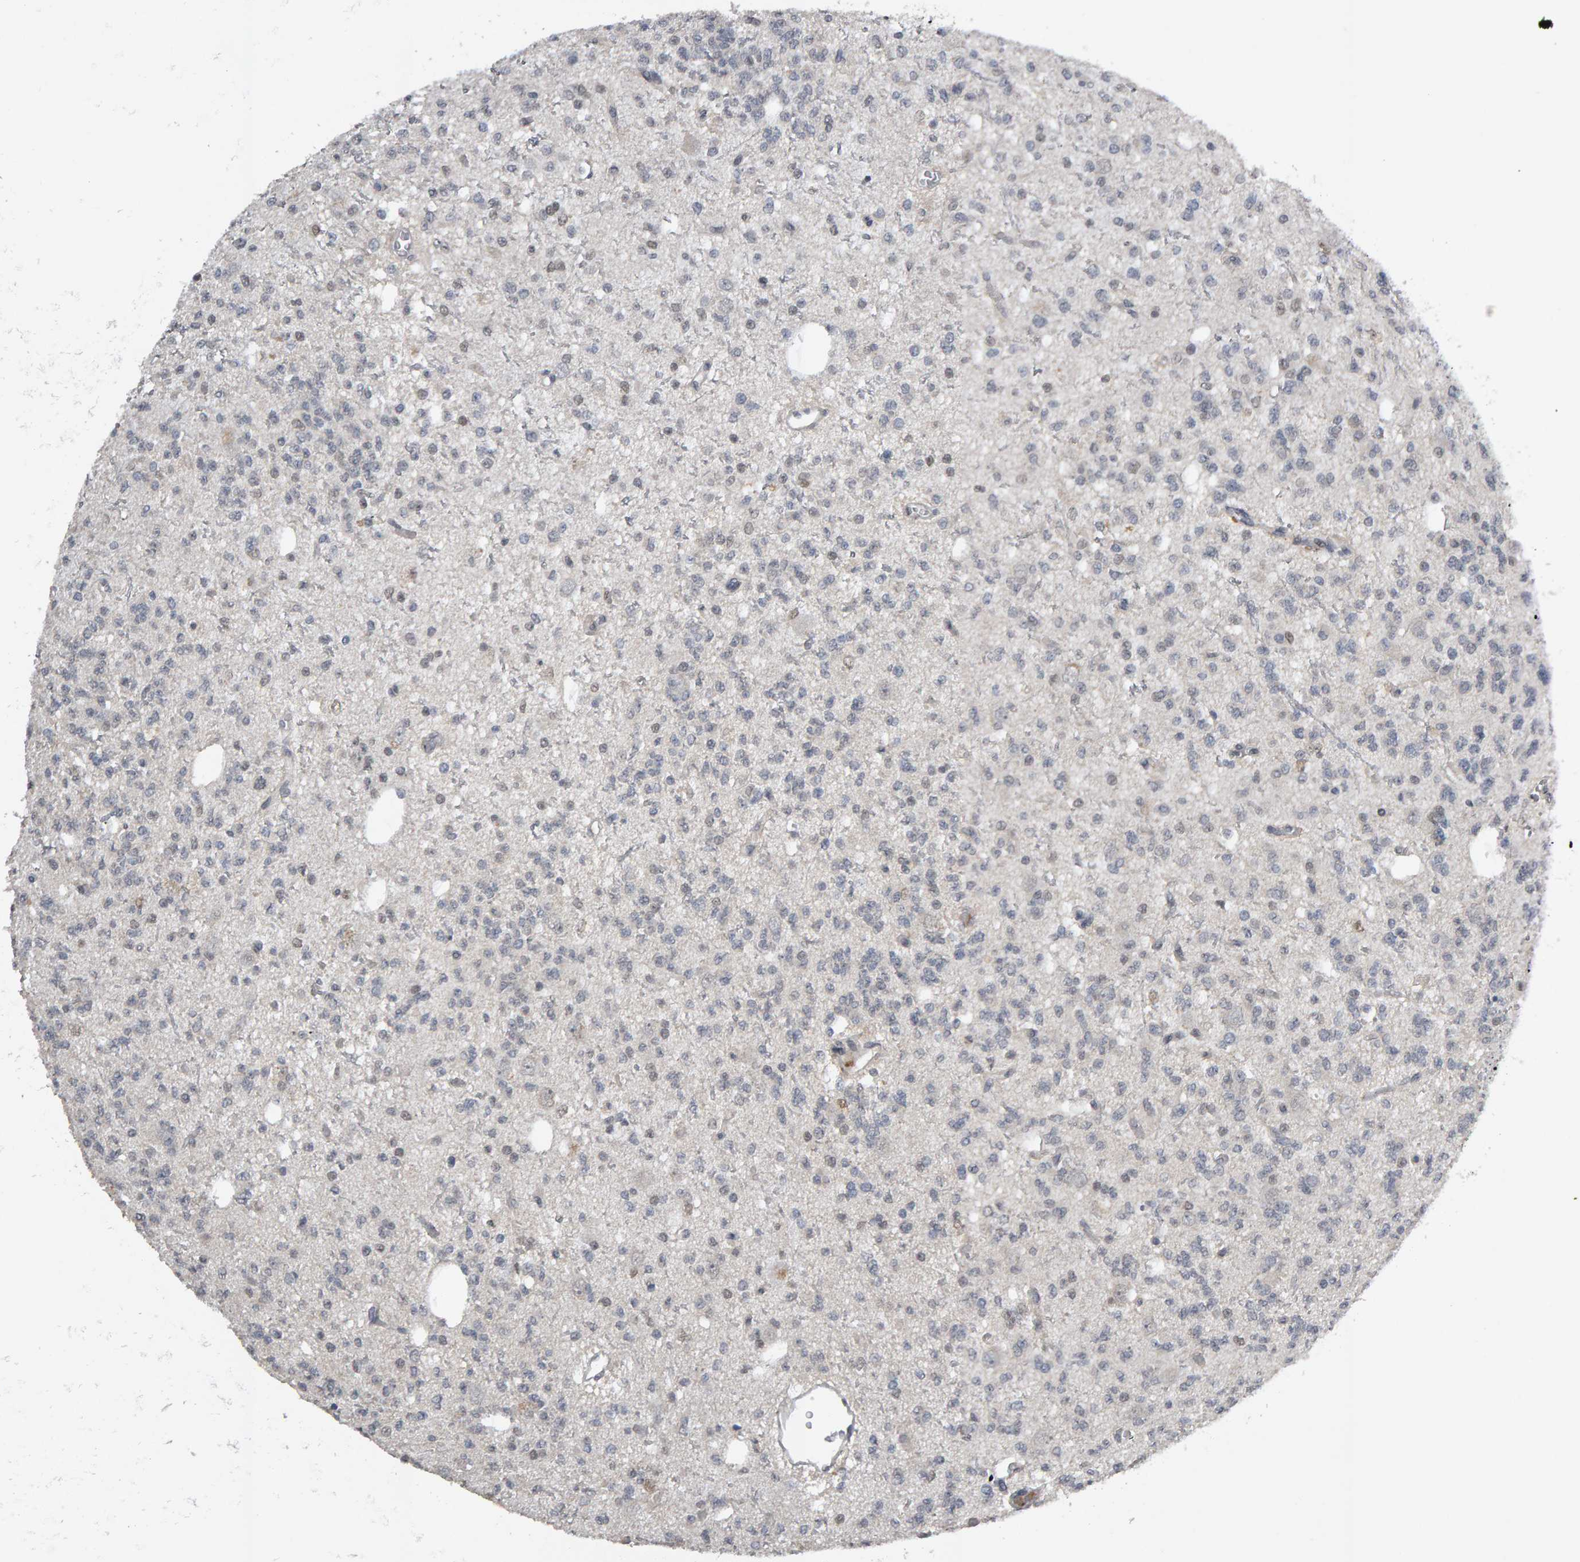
{"staining": {"intensity": "negative", "quantity": "none", "location": "none"}, "tissue": "glioma", "cell_type": "Tumor cells", "image_type": "cancer", "snomed": [{"axis": "morphology", "description": "Glioma, malignant, Low grade"}, {"axis": "topography", "description": "Brain"}], "caption": "Immunohistochemistry (IHC) of glioma exhibits no expression in tumor cells.", "gene": "IPO8", "patient": {"sex": "male", "age": 38}}